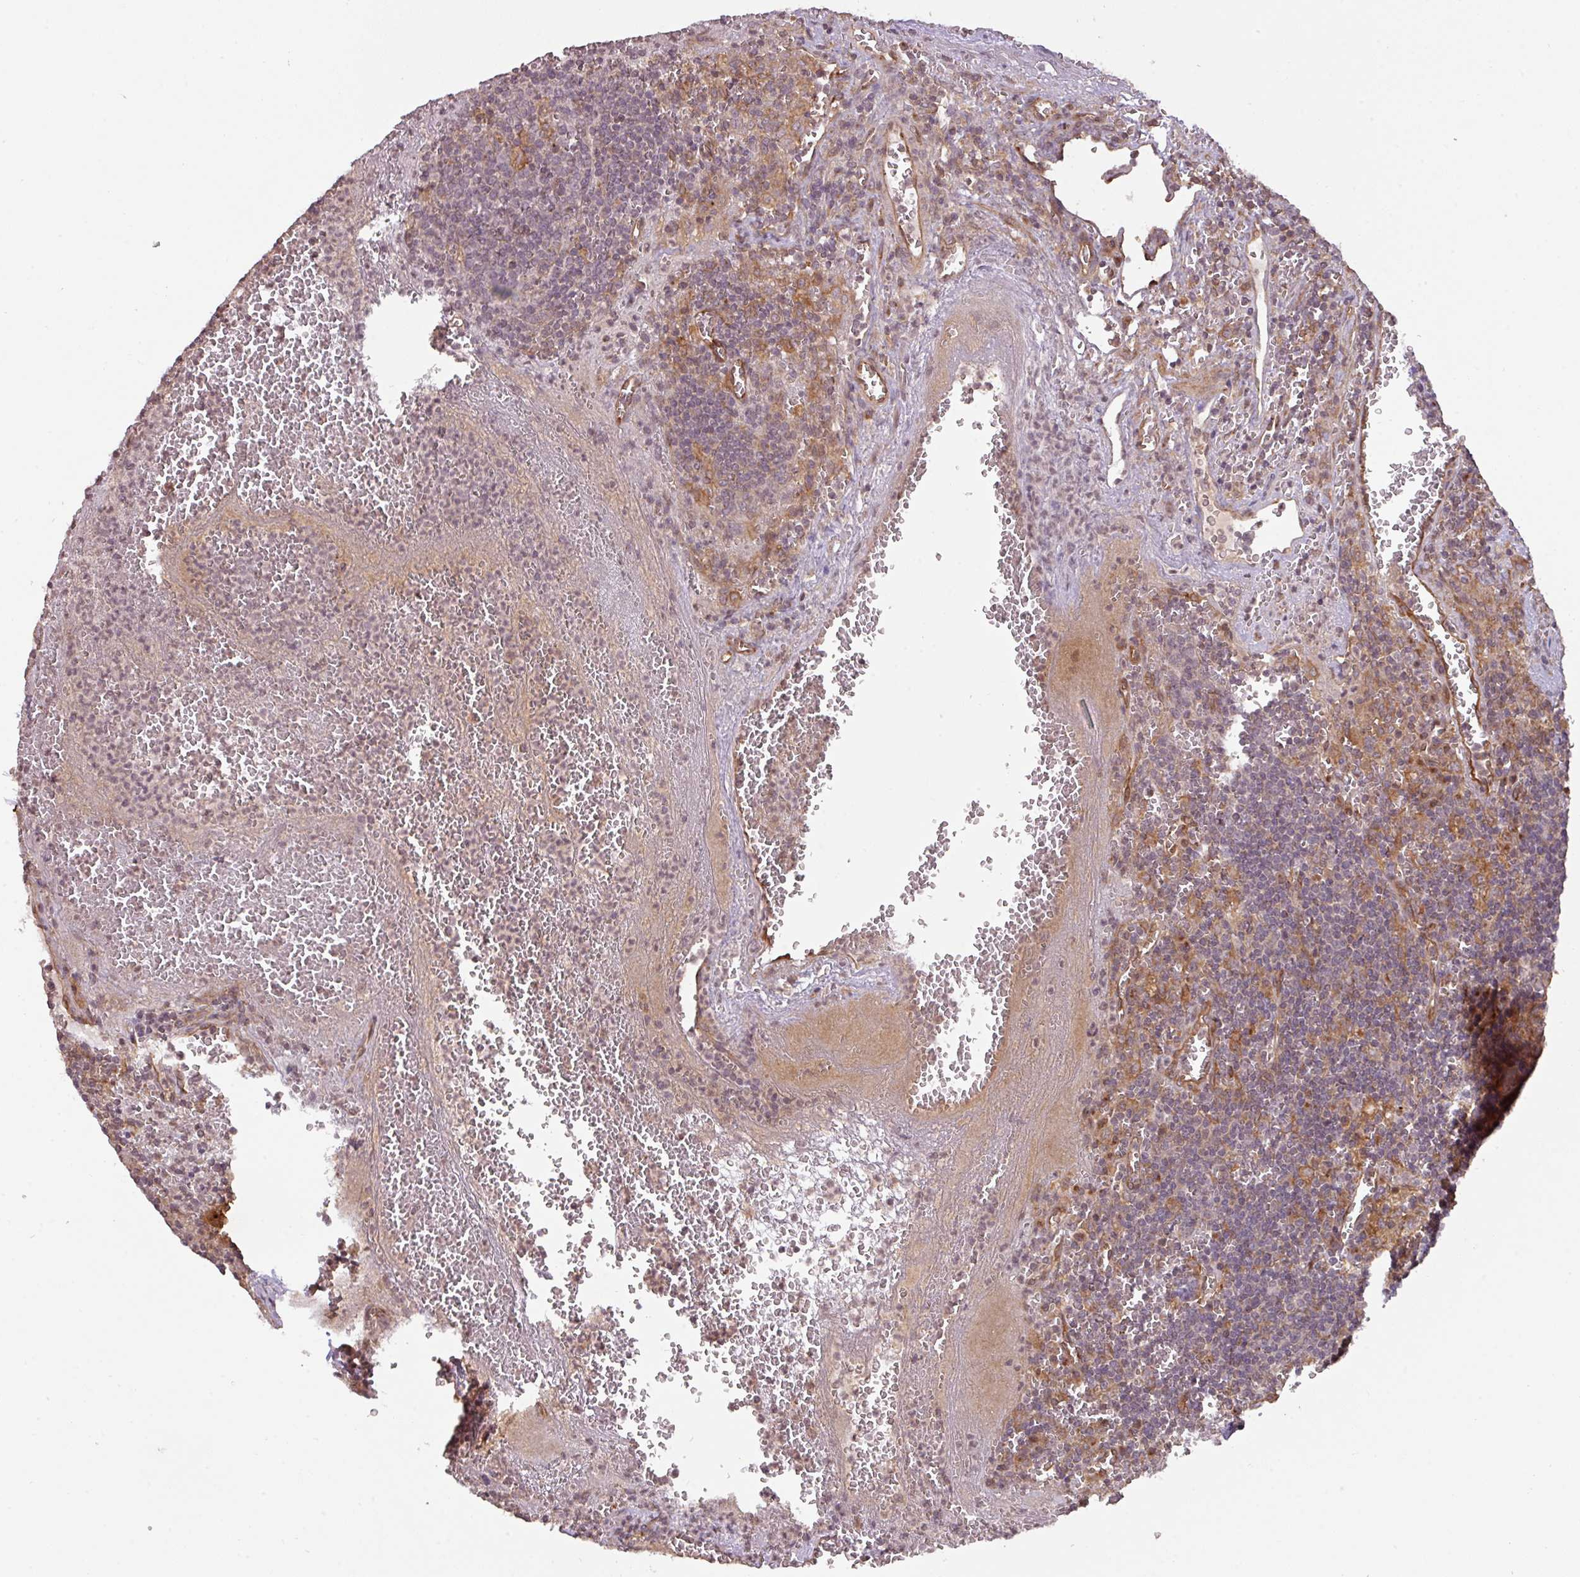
{"staining": {"intensity": "moderate", "quantity": "<25%", "location": "cytoplasmic/membranous"}, "tissue": "lymph node", "cell_type": "Germinal center cells", "image_type": "normal", "snomed": [{"axis": "morphology", "description": "Normal tissue, NOS"}, {"axis": "topography", "description": "Lymph node"}], "caption": "Immunohistochemical staining of benign lymph node displays low levels of moderate cytoplasmic/membranous expression in approximately <25% of germinal center cells. Immunohistochemistry (ihc) stains the protein in brown and the nuclei are stained blue.", "gene": "CYFIP2", "patient": {"sex": "male", "age": 50}}